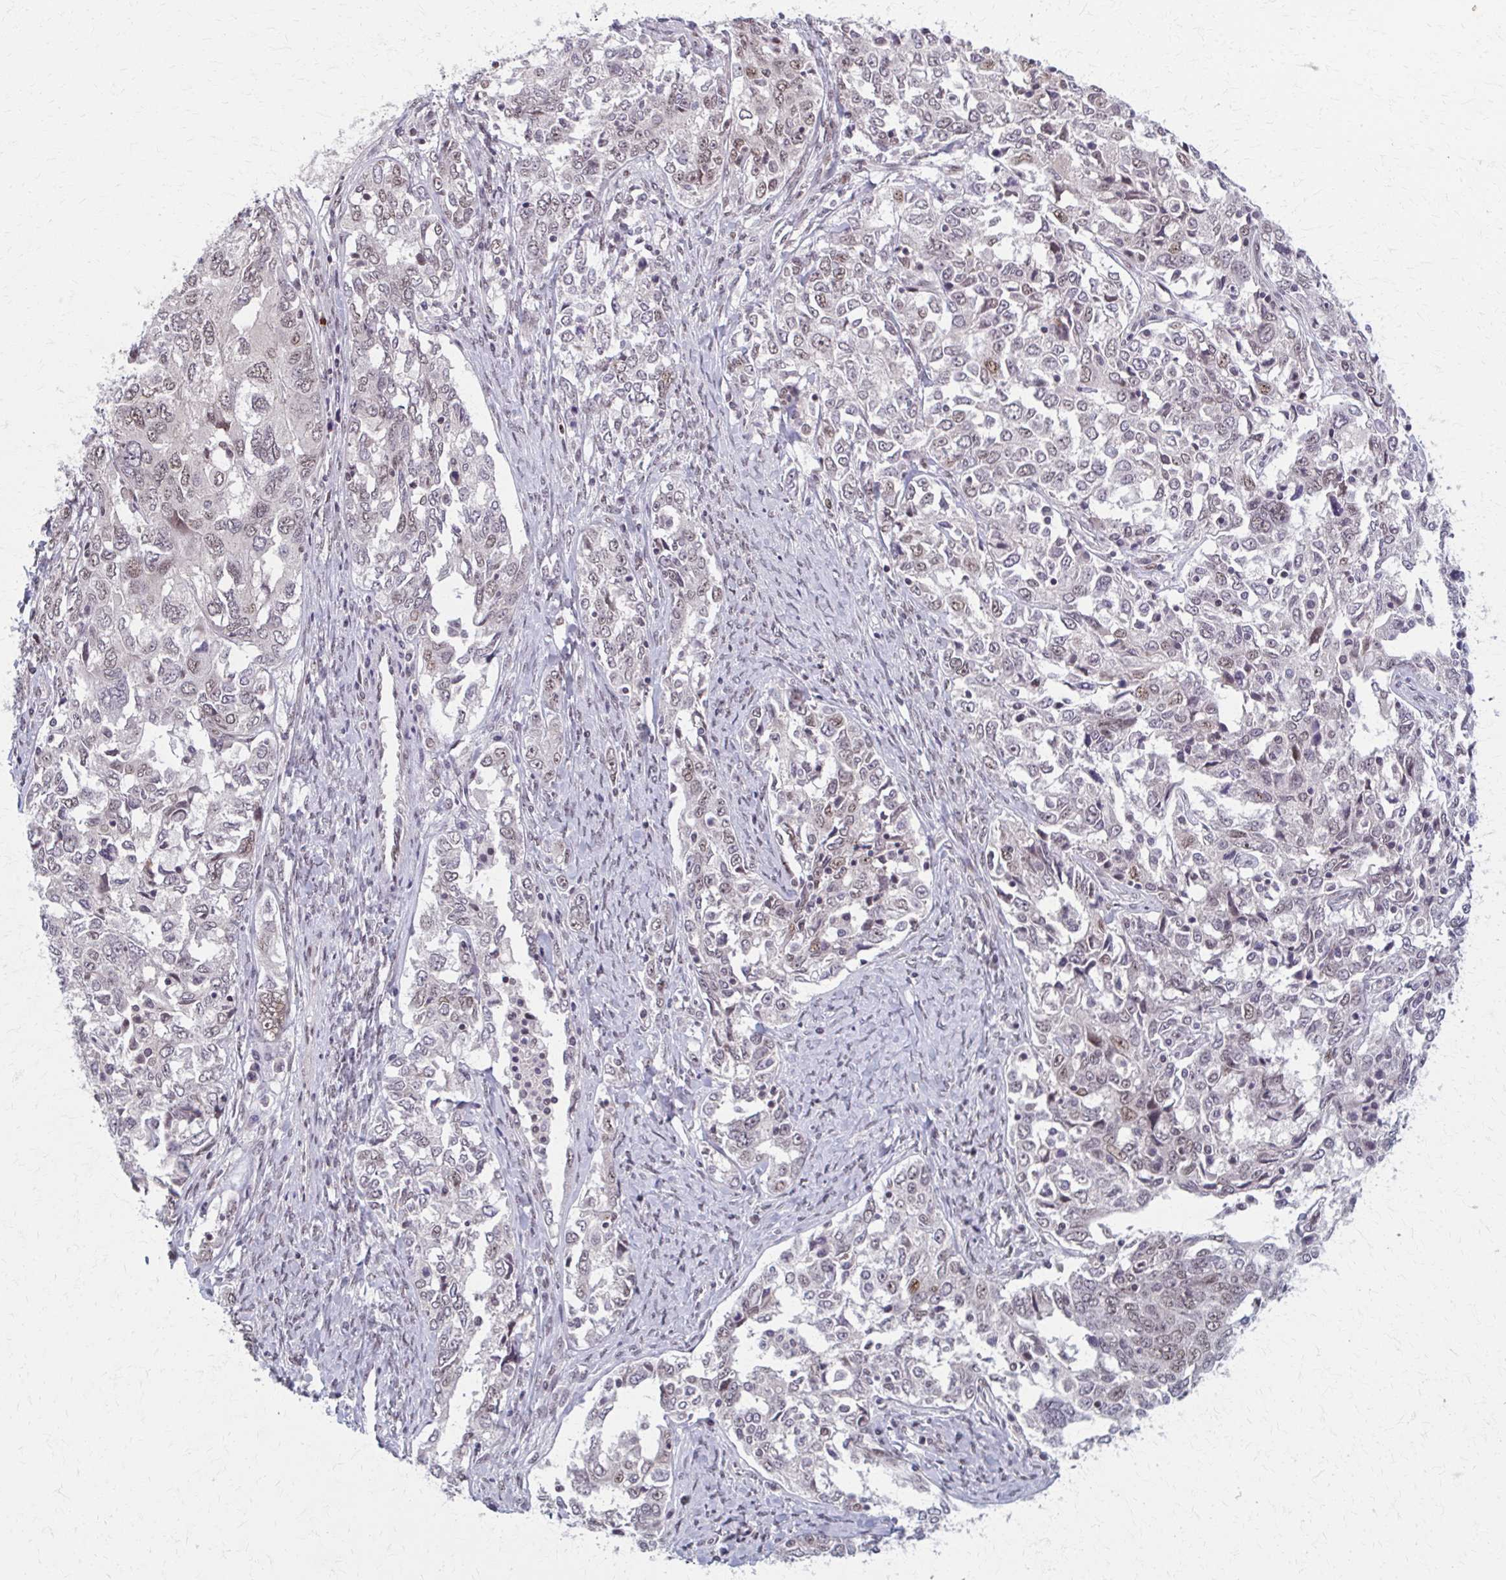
{"staining": {"intensity": "weak", "quantity": "25%-75%", "location": "nuclear"}, "tissue": "ovarian cancer", "cell_type": "Tumor cells", "image_type": "cancer", "snomed": [{"axis": "morphology", "description": "Carcinoma, endometroid"}, {"axis": "topography", "description": "Ovary"}], "caption": "A micrograph of human endometroid carcinoma (ovarian) stained for a protein displays weak nuclear brown staining in tumor cells. Immunohistochemistry (ihc) stains the protein in brown and the nuclei are stained blue.", "gene": "SETBP1", "patient": {"sex": "female", "age": 62}}